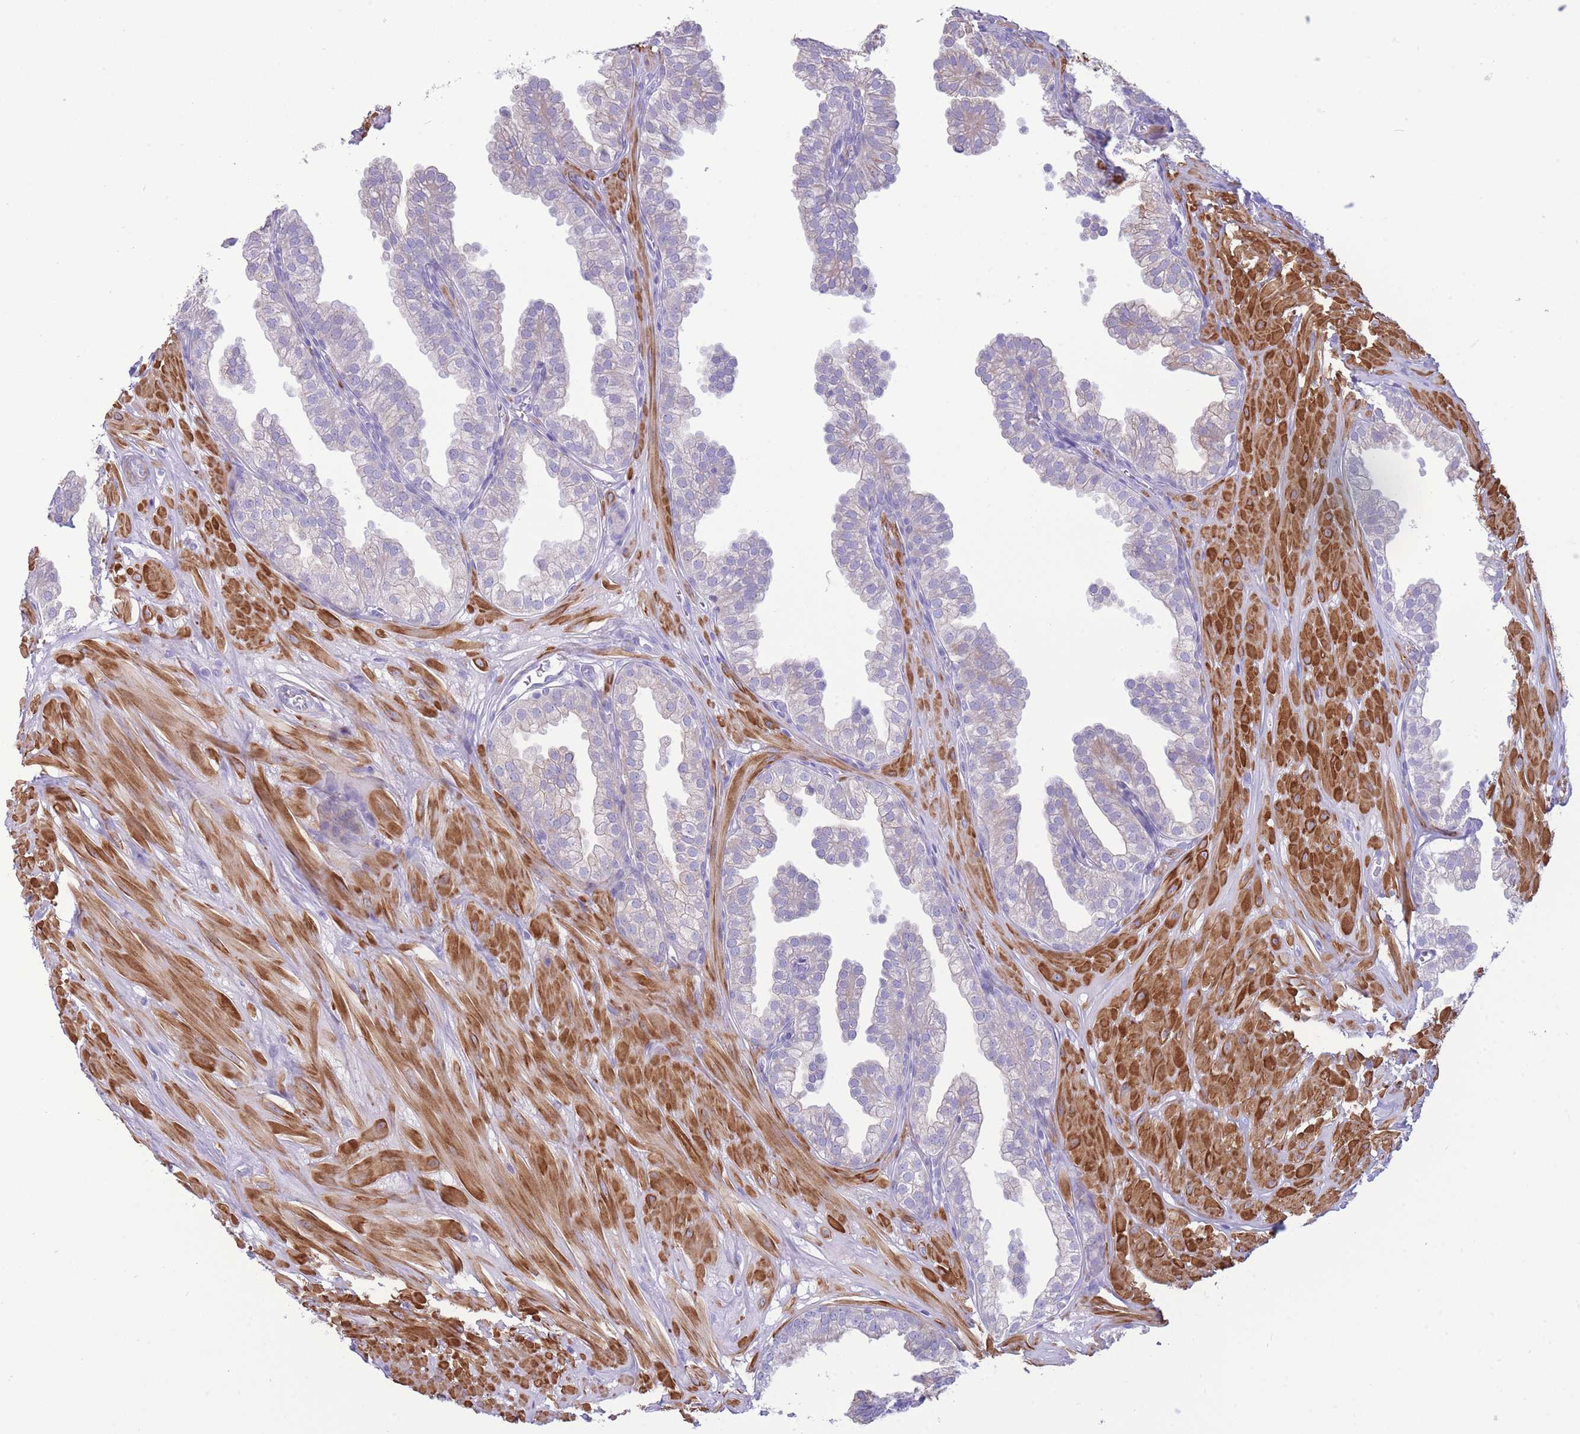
{"staining": {"intensity": "moderate", "quantity": "<25%", "location": "cytoplasmic/membranous"}, "tissue": "prostate", "cell_type": "Glandular cells", "image_type": "normal", "snomed": [{"axis": "morphology", "description": "Normal tissue, NOS"}, {"axis": "topography", "description": "Prostate"}, {"axis": "topography", "description": "Peripheral nerve tissue"}], "caption": "This is a histology image of immunohistochemistry staining of benign prostate, which shows moderate positivity in the cytoplasmic/membranous of glandular cells.", "gene": "VWA8", "patient": {"sex": "male", "age": 55}}